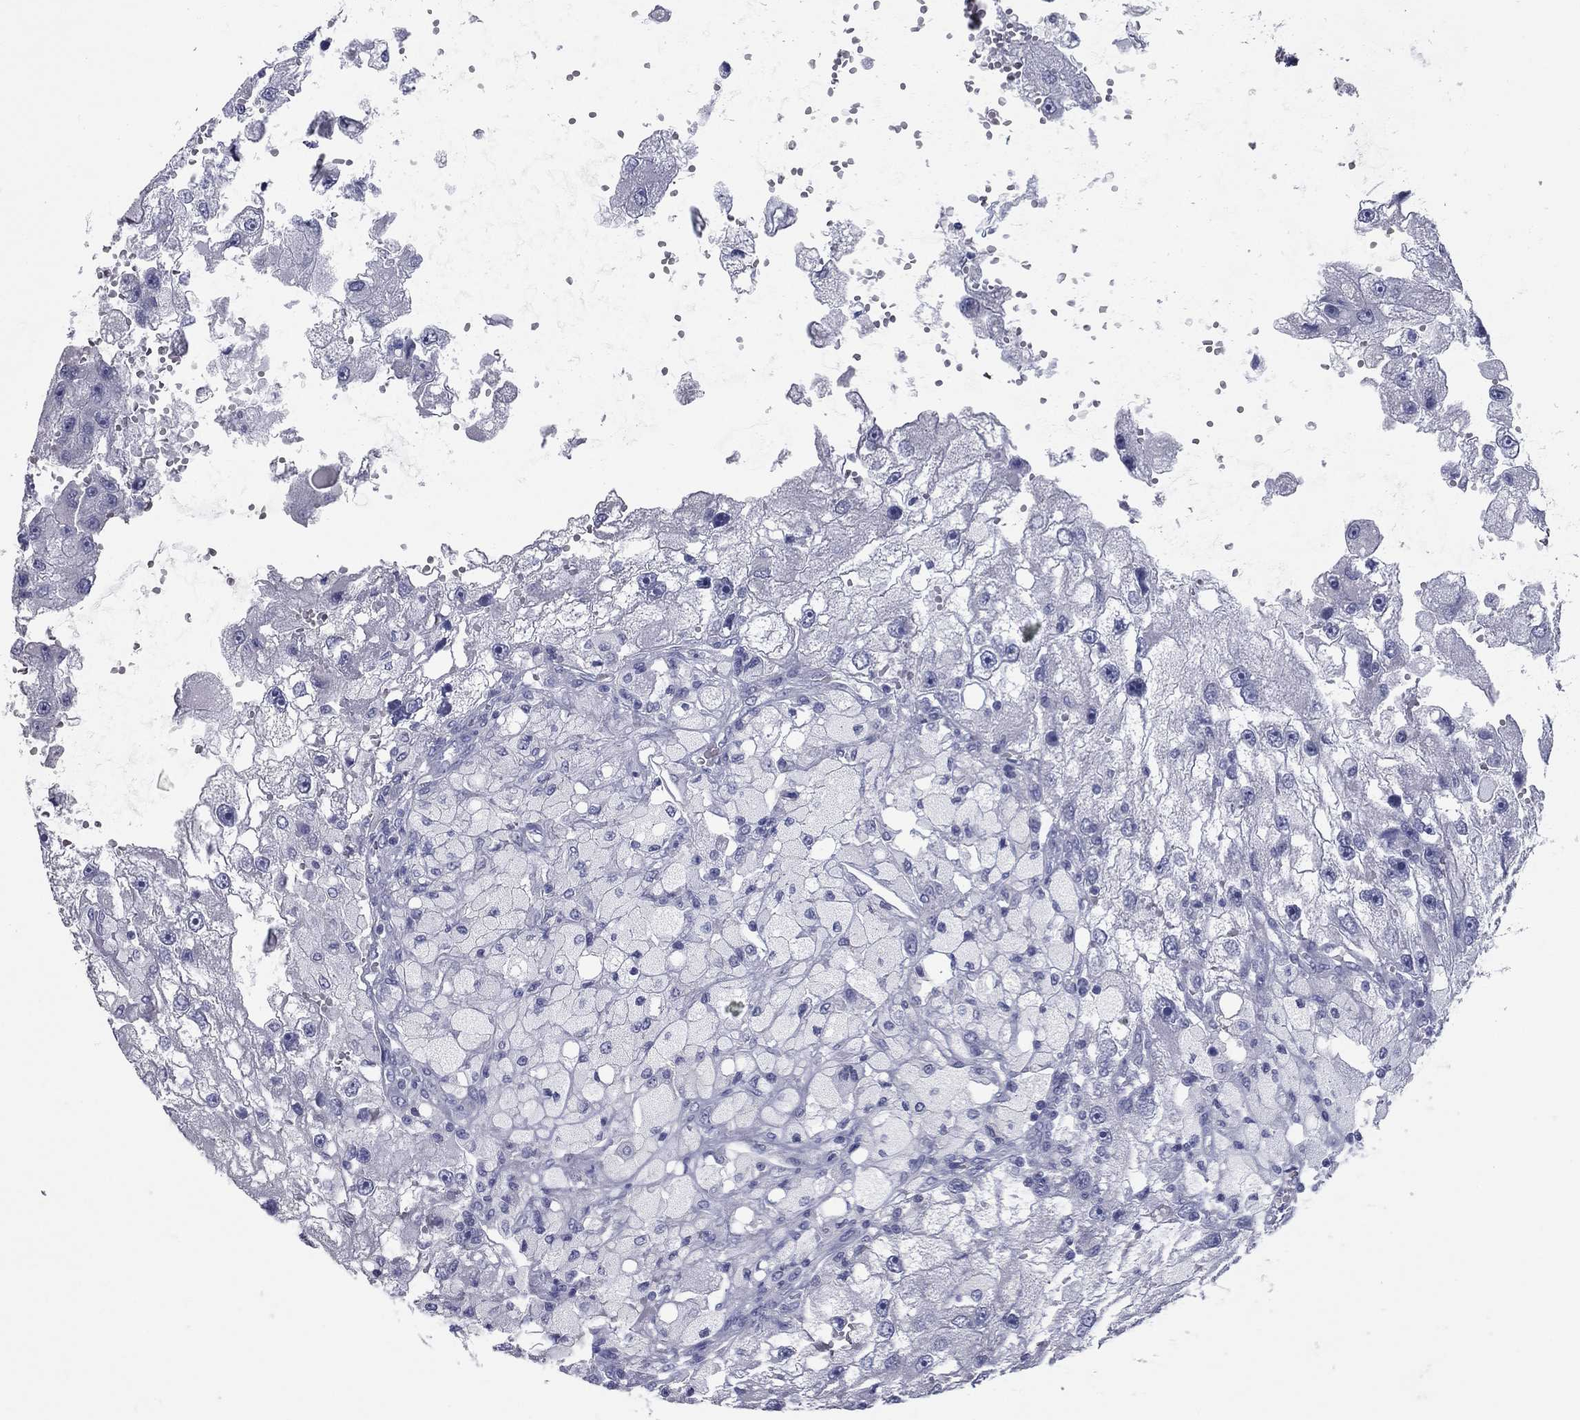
{"staining": {"intensity": "negative", "quantity": "none", "location": "none"}, "tissue": "renal cancer", "cell_type": "Tumor cells", "image_type": "cancer", "snomed": [{"axis": "morphology", "description": "Adenocarcinoma, NOS"}, {"axis": "topography", "description": "Kidney"}], "caption": "Tumor cells show no significant expression in renal adenocarcinoma. (Stains: DAB IHC with hematoxylin counter stain, Microscopy: brightfield microscopy at high magnification).", "gene": "KIRREL2", "patient": {"sex": "male", "age": 63}}